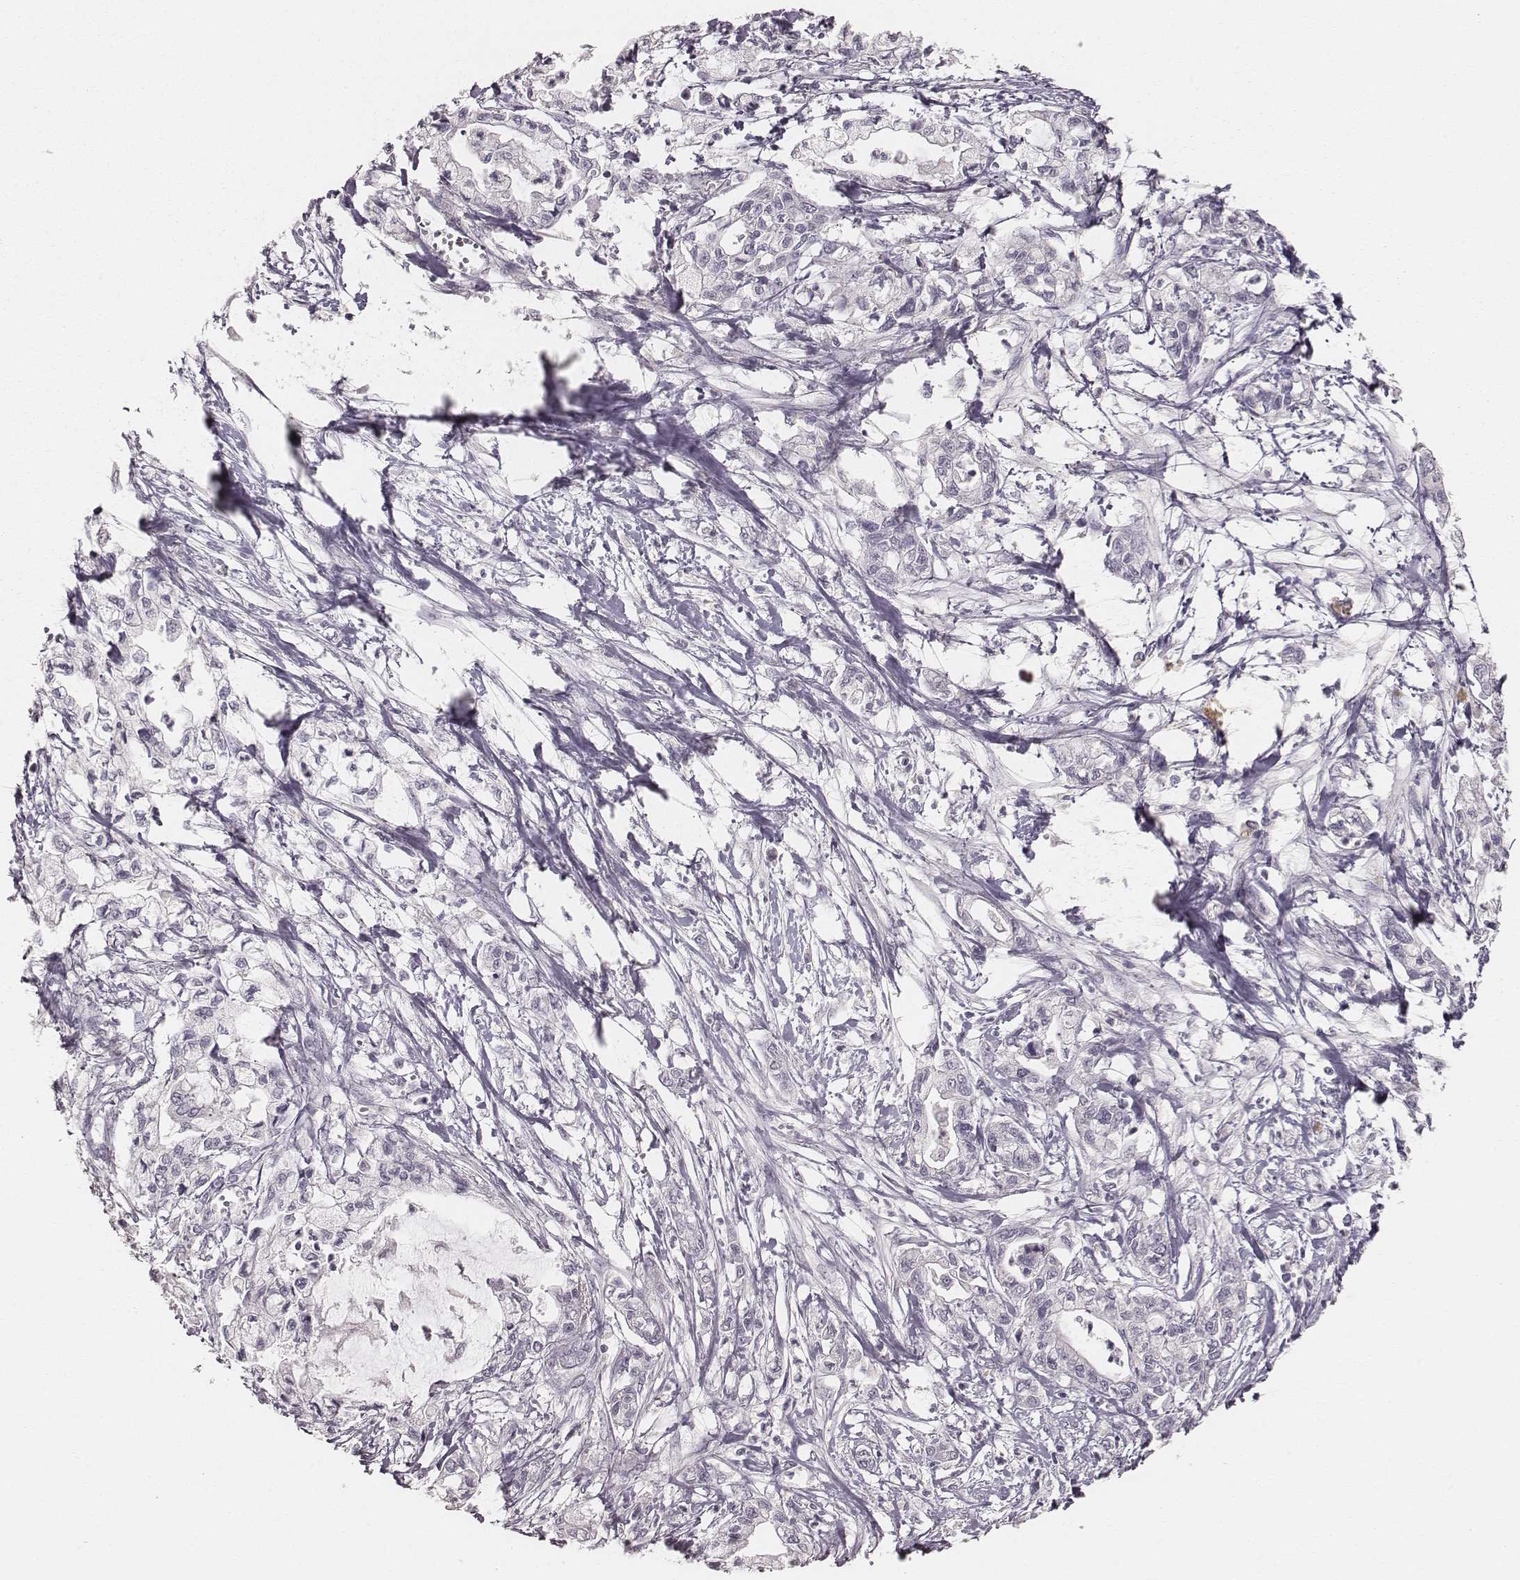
{"staining": {"intensity": "negative", "quantity": "none", "location": "none"}, "tissue": "pancreatic cancer", "cell_type": "Tumor cells", "image_type": "cancer", "snomed": [{"axis": "morphology", "description": "Adenocarcinoma, NOS"}, {"axis": "topography", "description": "Pancreas"}], "caption": "Immunohistochemistry (IHC) of human pancreatic cancer (adenocarcinoma) exhibits no positivity in tumor cells.", "gene": "LY6K", "patient": {"sex": "male", "age": 54}}